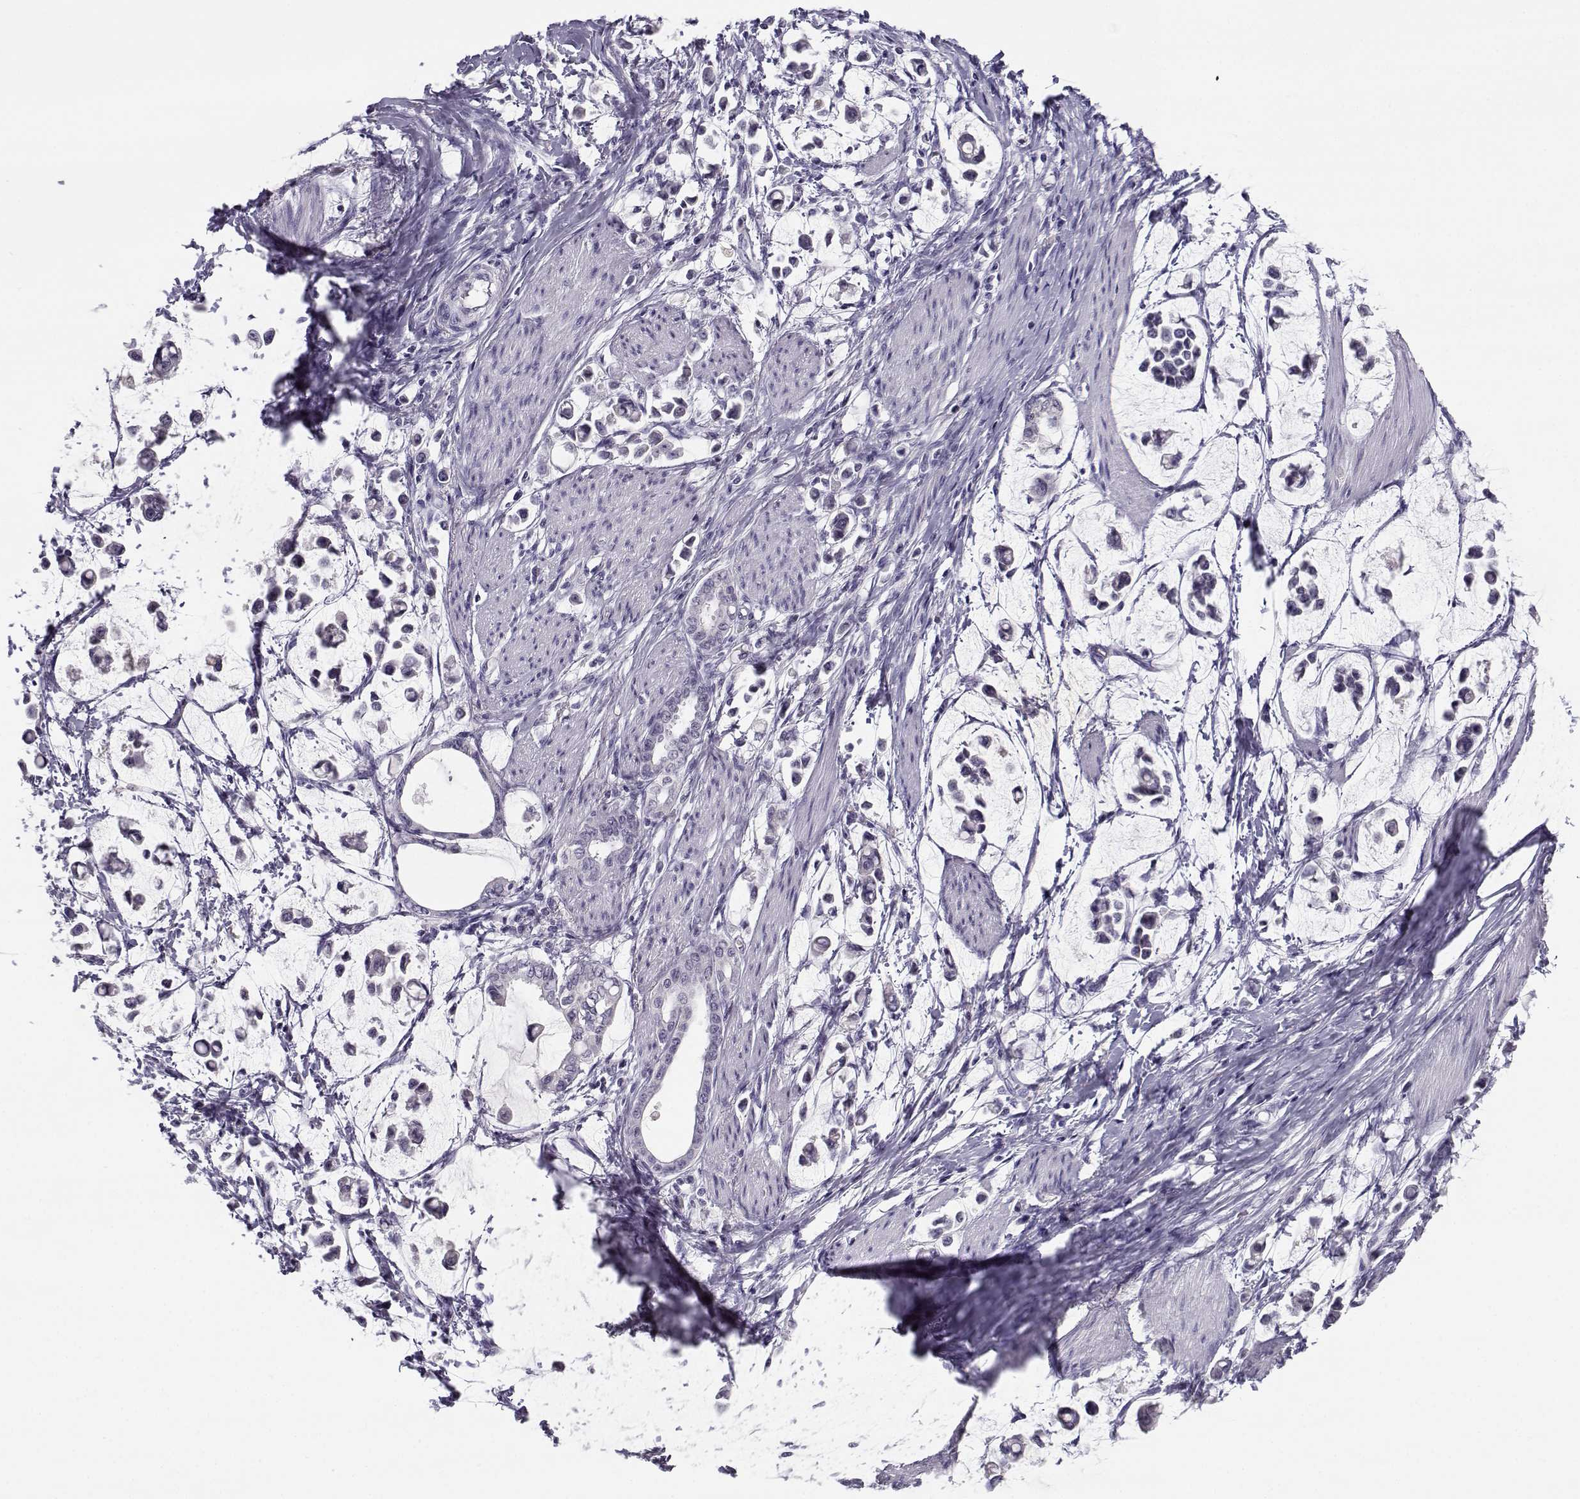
{"staining": {"intensity": "negative", "quantity": "none", "location": "none"}, "tissue": "stomach cancer", "cell_type": "Tumor cells", "image_type": "cancer", "snomed": [{"axis": "morphology", "description": "Adenocarcinoma, NOS"}, {"axis": "topography", "description": "Stomach"}], "caption": "The IHC photomicrograph has no significant staining in tumor cells of stomach adenocarcinoma tissue. The staining is performed using DAB (3,3'-diaminobenzidine) brown chromogen with nuclei counter-stained in using hematoxylin.", "gene": "CFAP77", "patient": {"sex": "male", "age": 82}}